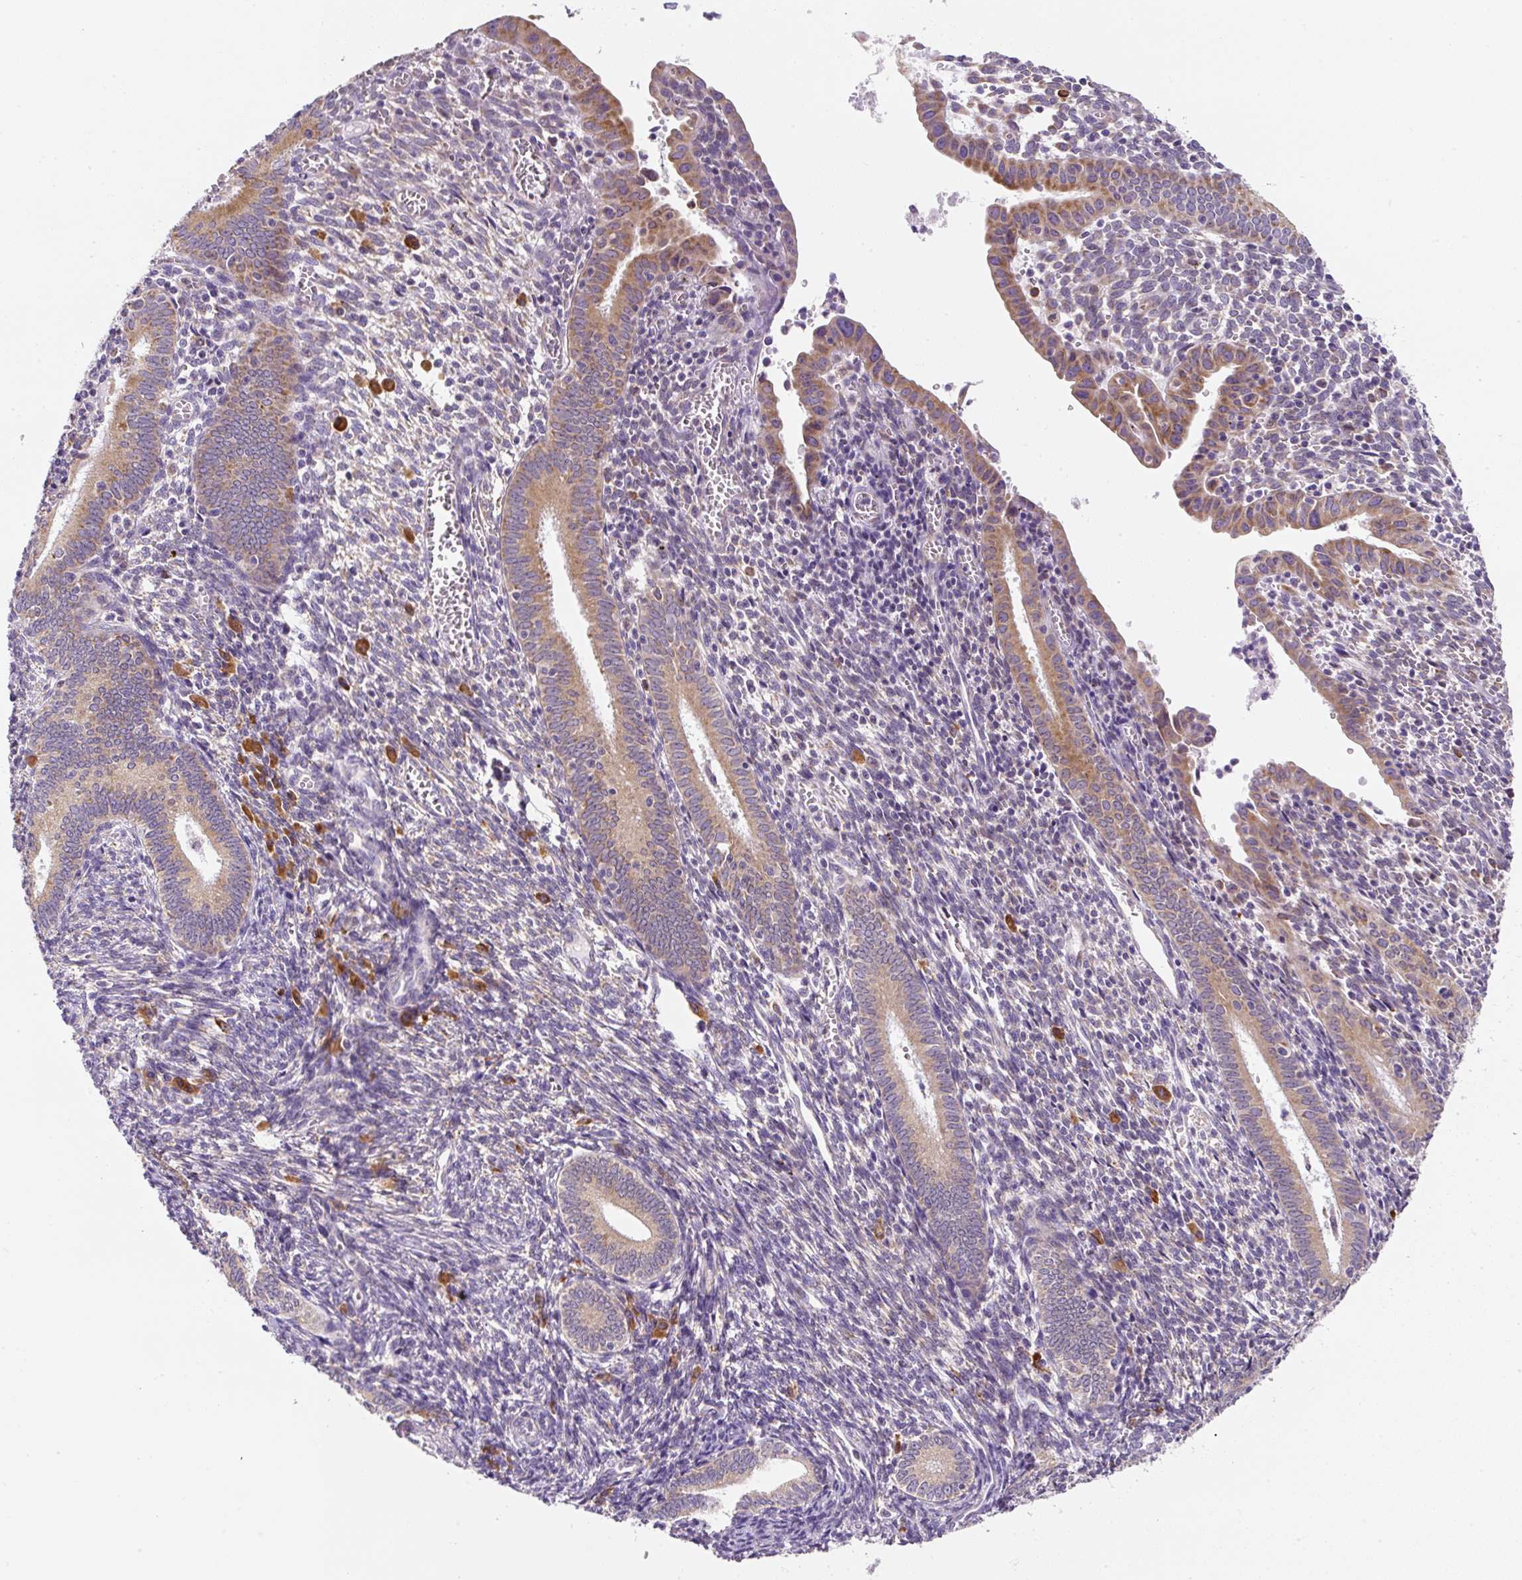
{"staining": {"intensity": "moderate", "quantity": ">75%", "location": "cytoplasmic/membranous"}, "tissue": "endometrium", "cell_type": "Cells in endometrial stroma", "image_type": "normal", "snomed": [{"axis": "morphology", "description": "Normal tissue, NOS"}, {"axis": "topography", "description": "Endometrium"}], "caption": "Immunohistochemical staining of benign human endometrium shows moderate cytoplasmic/membranous protein staining in approximately >75% of cells in endometrial stroma.", "gene": "DDOST", "patient": {"sex": "female", "age": 41}}